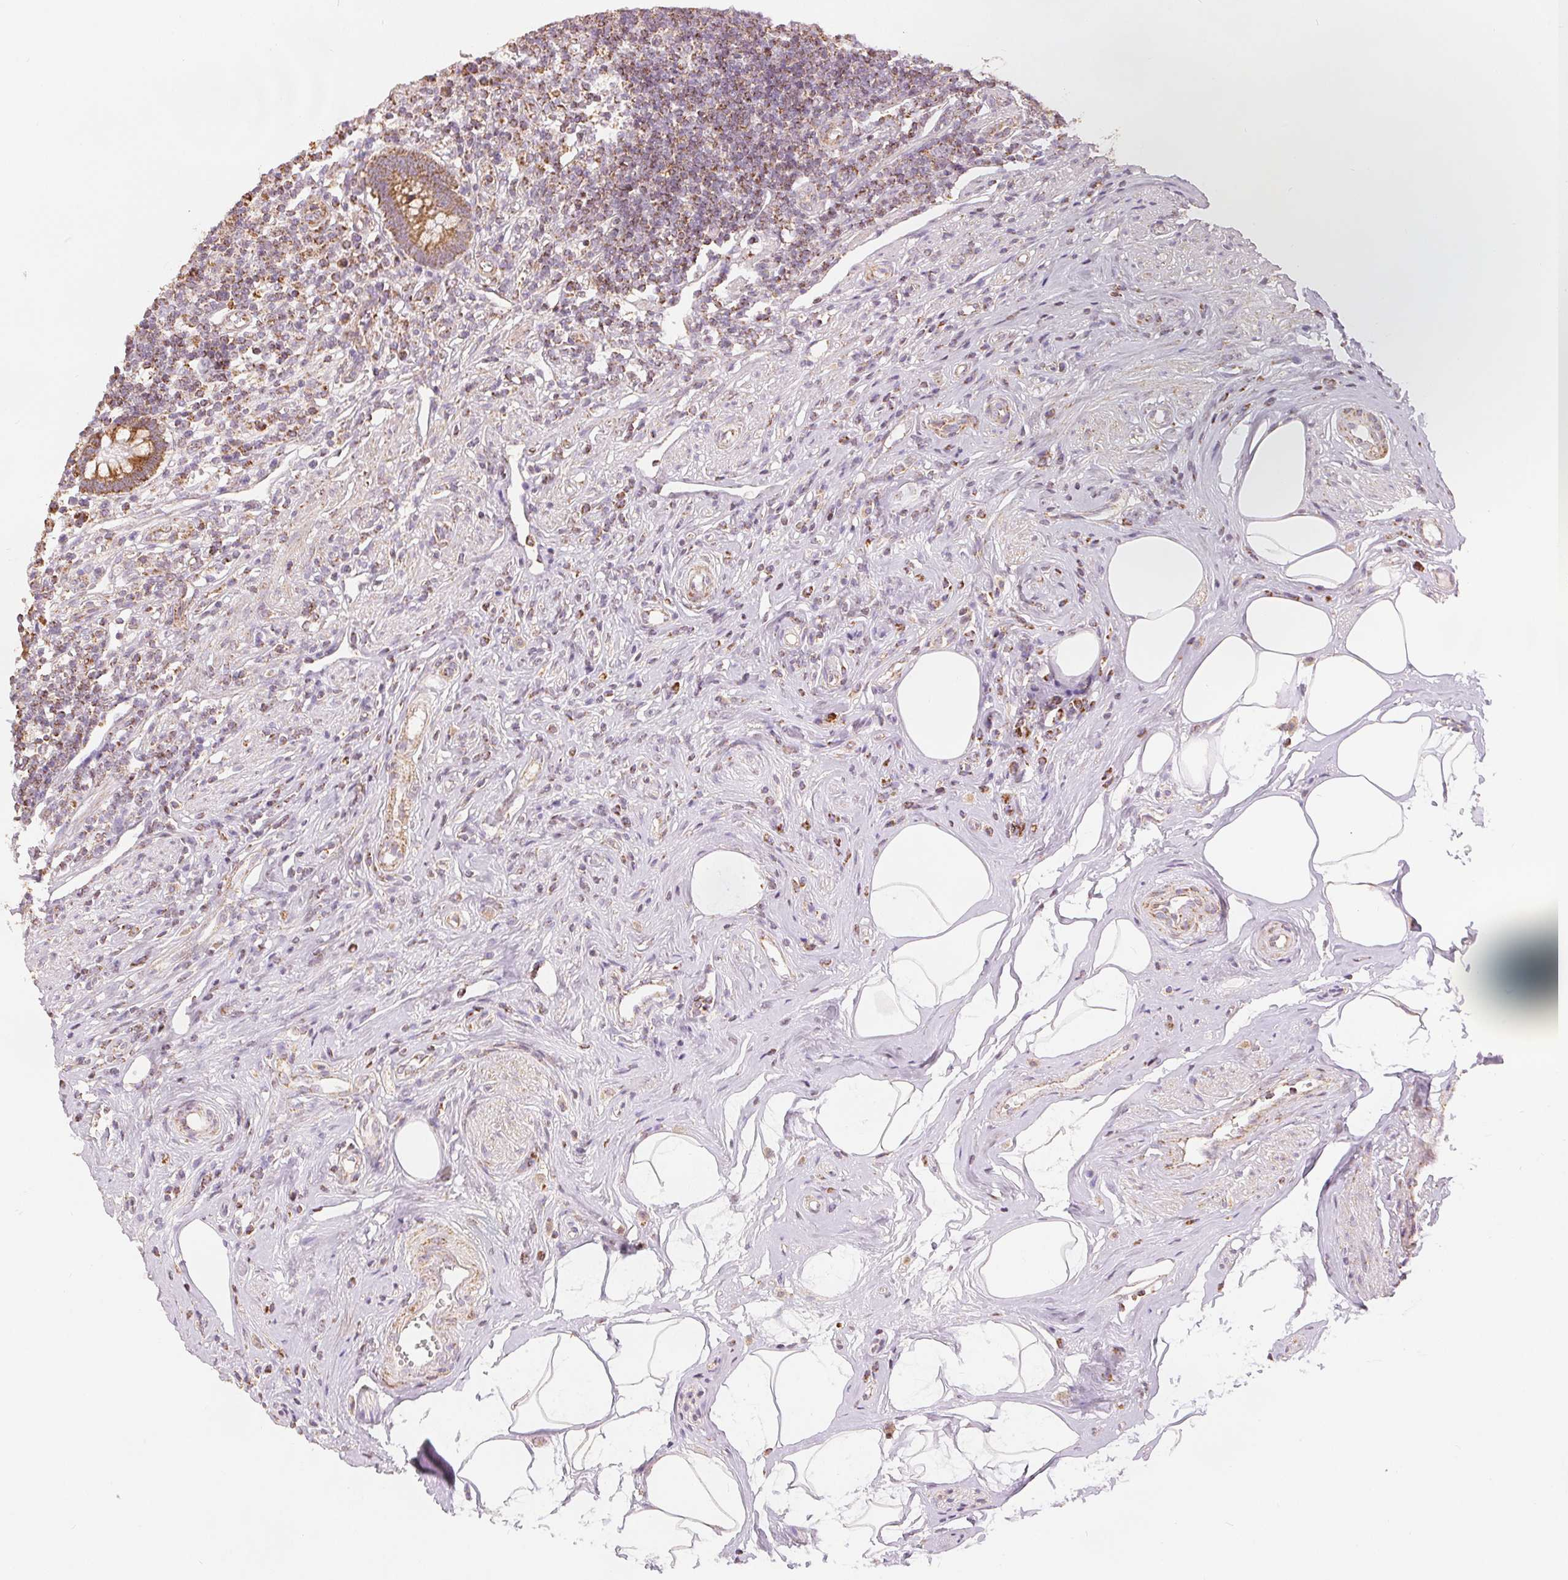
{"staining": {"intensity": "strong", "quantity": ">75%", "location": "cytoplasmic/membranous"}, "tissue": "appendix", "cell_type": "Glandular cells", "image_type": "normal", "snomed": [{"axis": "morphology", "description": "Normal tissue, NOS"}, {"axis": "topography", "description": "Appendix"}], "caption": "A brown stain labels strong cytoplasmic/membranous expression of a protein in glandular cells of normal appendix.", "gene": "SDHB", "patient": {"sex": "female", "age": 56}}